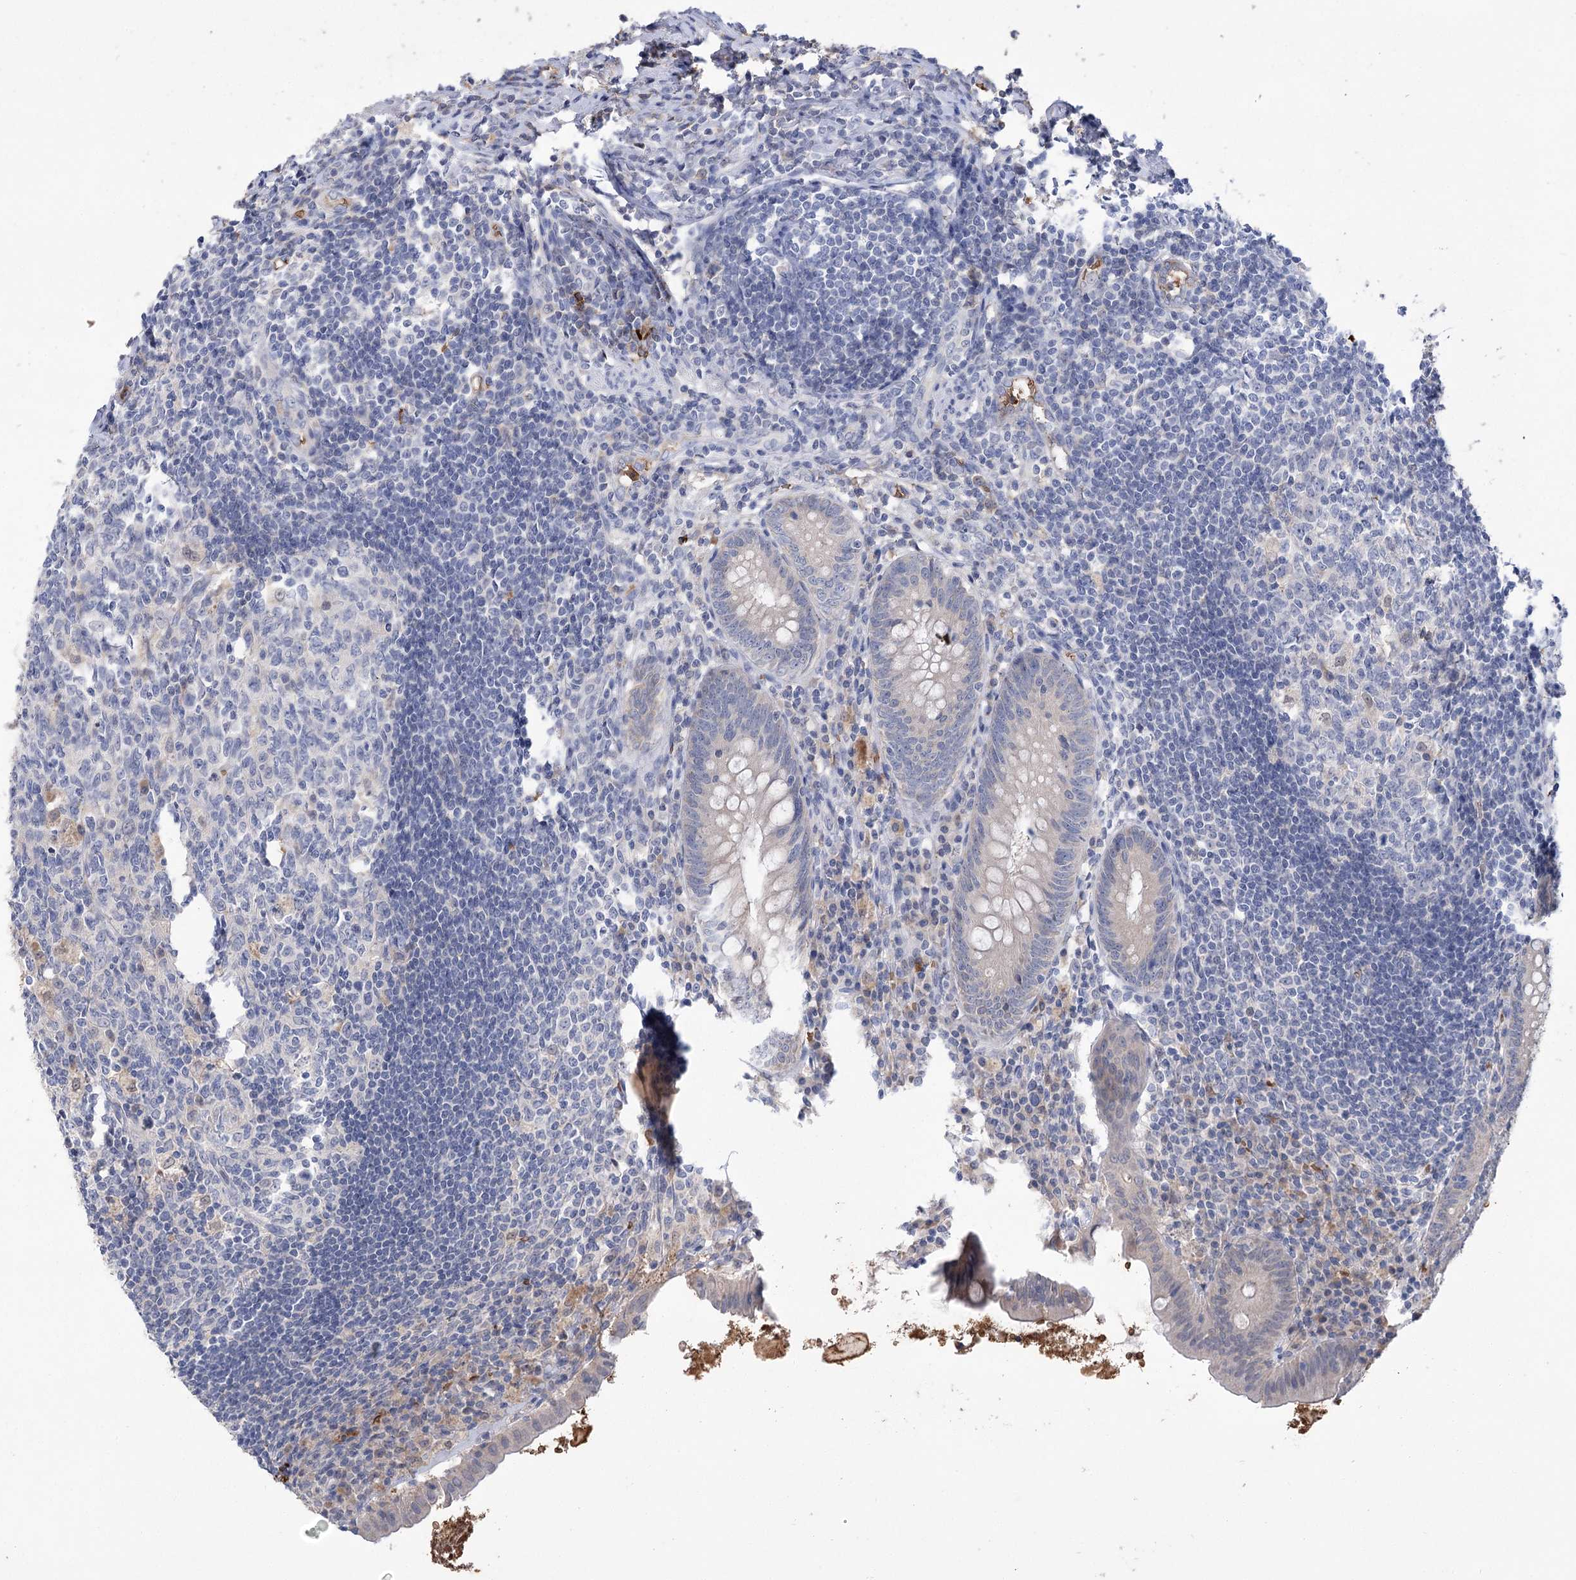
{"staining": {"intensity": "weak", "quantity": "<25%", "location": "cytoplasmic/membranous"}, "tissue": "appendix", "cell_type": "Glandular cells", "image_type": "normal", "snomed": [{"axis": "morphology", "description": "Normal tissue, NOS"}, {"axis": "topography", "description": "Appendix"}], "caption": "Micrograph shows no significant protein staining in glandular cells of normal appendix.", "gene": "HBA1", "patient": {"sex": "female", "age": 54}}